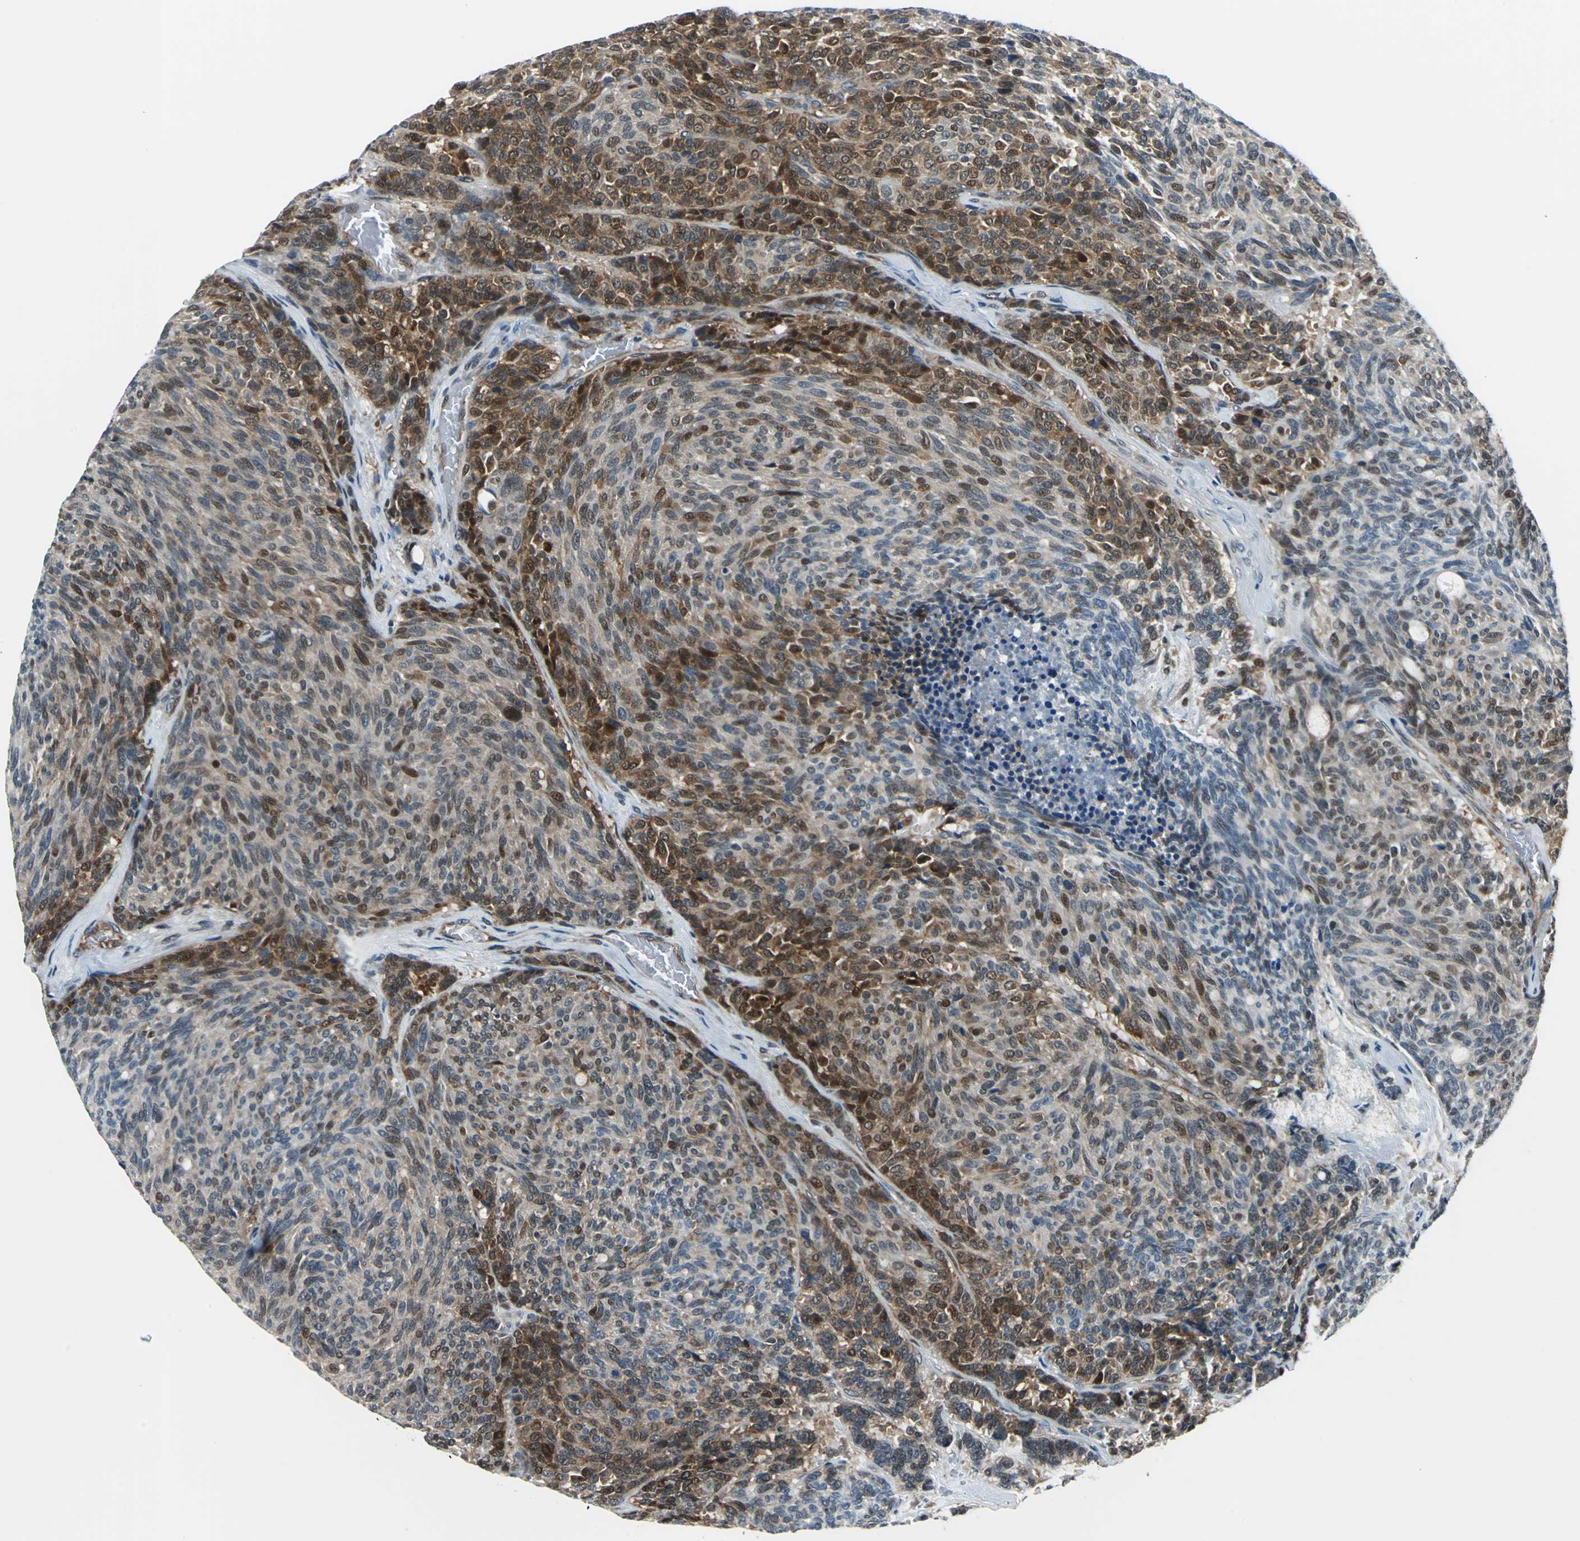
{"staining": {"intensity": "moderate", "quantity": ">75%", "location": "cytoplasmic/membranous,nuclear"}, "tissue": "carcinoid", "cell_type": "Tumor cells", "image_type": "cancer", "snomed": [{"axis": "morphology", "description": "Carcinoid, malignant, NOS"}, {"axis": "topography", "description": "Pancreas"}], "caption": "An IHC histopathology image of neoplastic tissue is shown. Protein staining in brown labels moderate cytoplasmic/membranous and nuclear positivity in carcinoid within tumor cells. (Brightfield microscopy of DAB IHC at high magnification).", "gene": "POLR3K", "patient": {"sex": "female", "age": 54}}